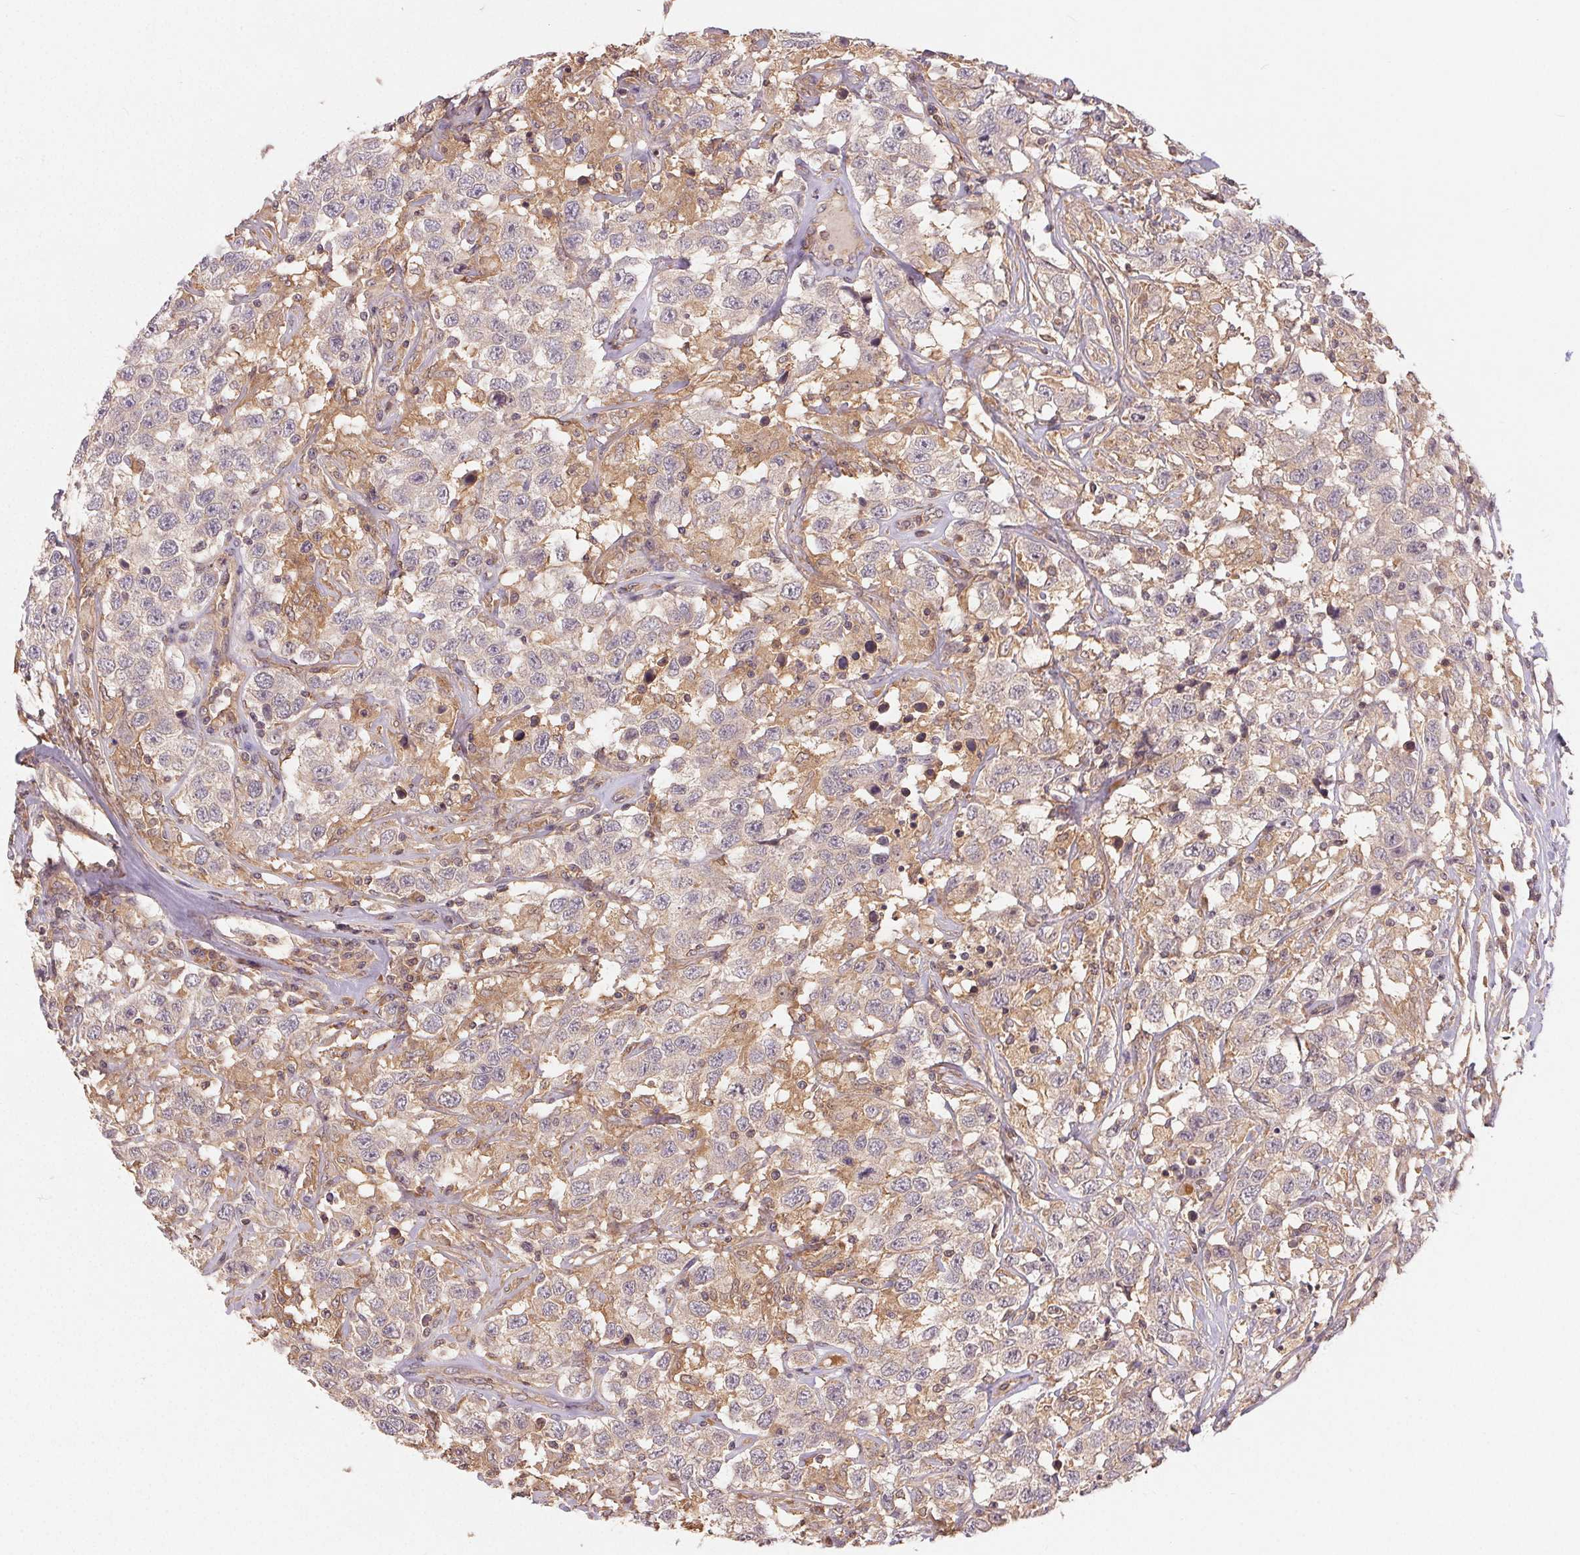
{"staining": {"intensity": "negative", "quantity": "none", "location": "none"}, "tissue": "testis cancer", "cell_type": "Tumor cells", "image_type": "cancer", "snomed": [{"axis": "morphology", "description": "Seminoma, NOS"}, {"axis": "topography", "description": "Testis"}], "caption": "Immunohistochemistry (IHC) of human testis cancer demonstrates no staining in tumor cells.", "gene": "MAPKAPK2", "patient": {"sex": "male", "age": 41}}